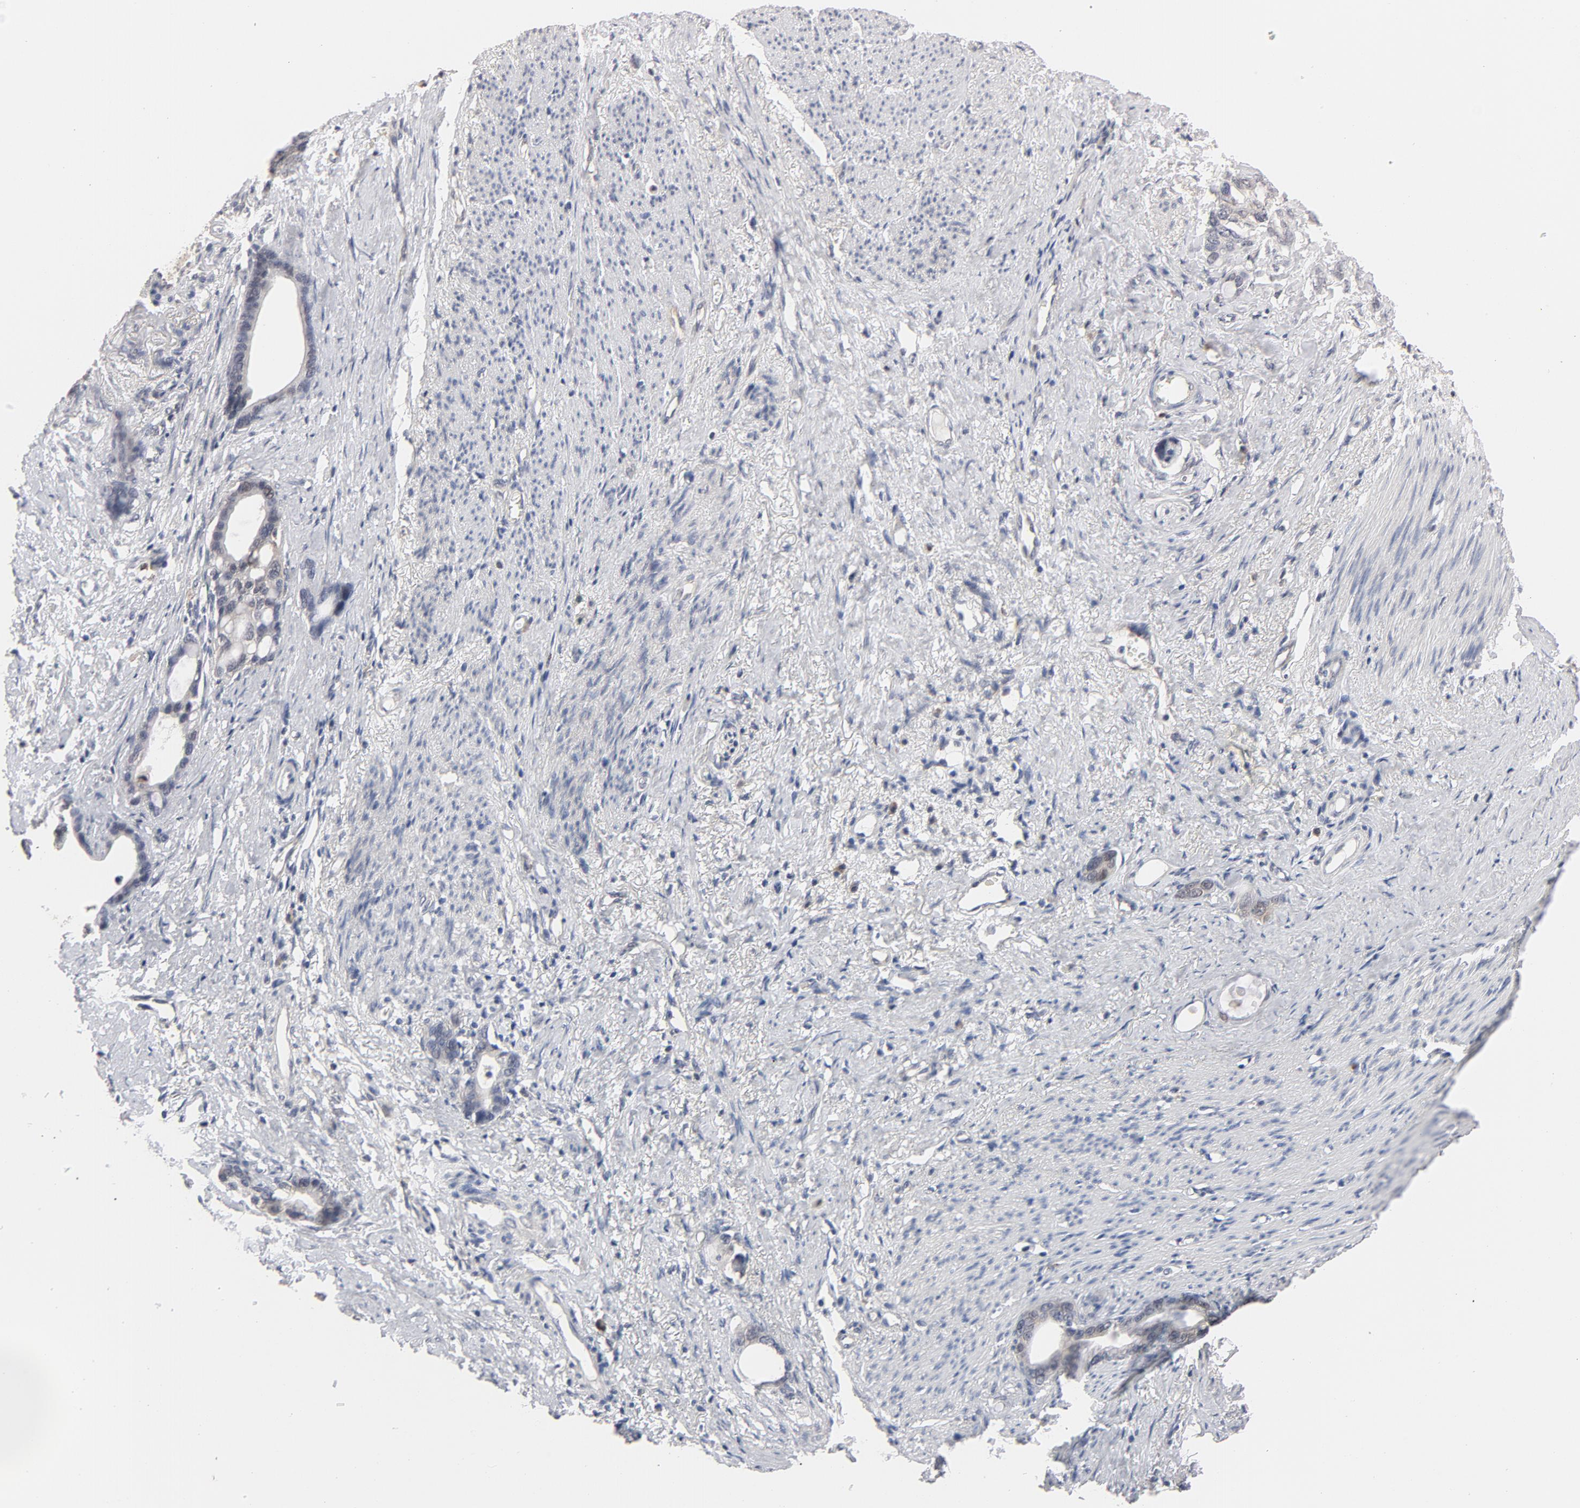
{"staining": {"intensity": "weak", "quantity": ">75%", "location": "cytoplasmic/membranous"}, "tissue": "stomach cancer", "cell_type": "Tumor cells", "image_type": "cancer", "snomed": [{"axis": "morphology", "description": "Adenocarcinoma, NOS"}, {"axis": "topography", "description": "Stomach"}], "caption": "Stomach adenocarcinoma stained with a brown dye reveals weak cytoplasmic/membranous positive staining in approximately >75% of tumor cells.", "gene": "PRDX1", "patient": {"sex": "female", "age": 75}}